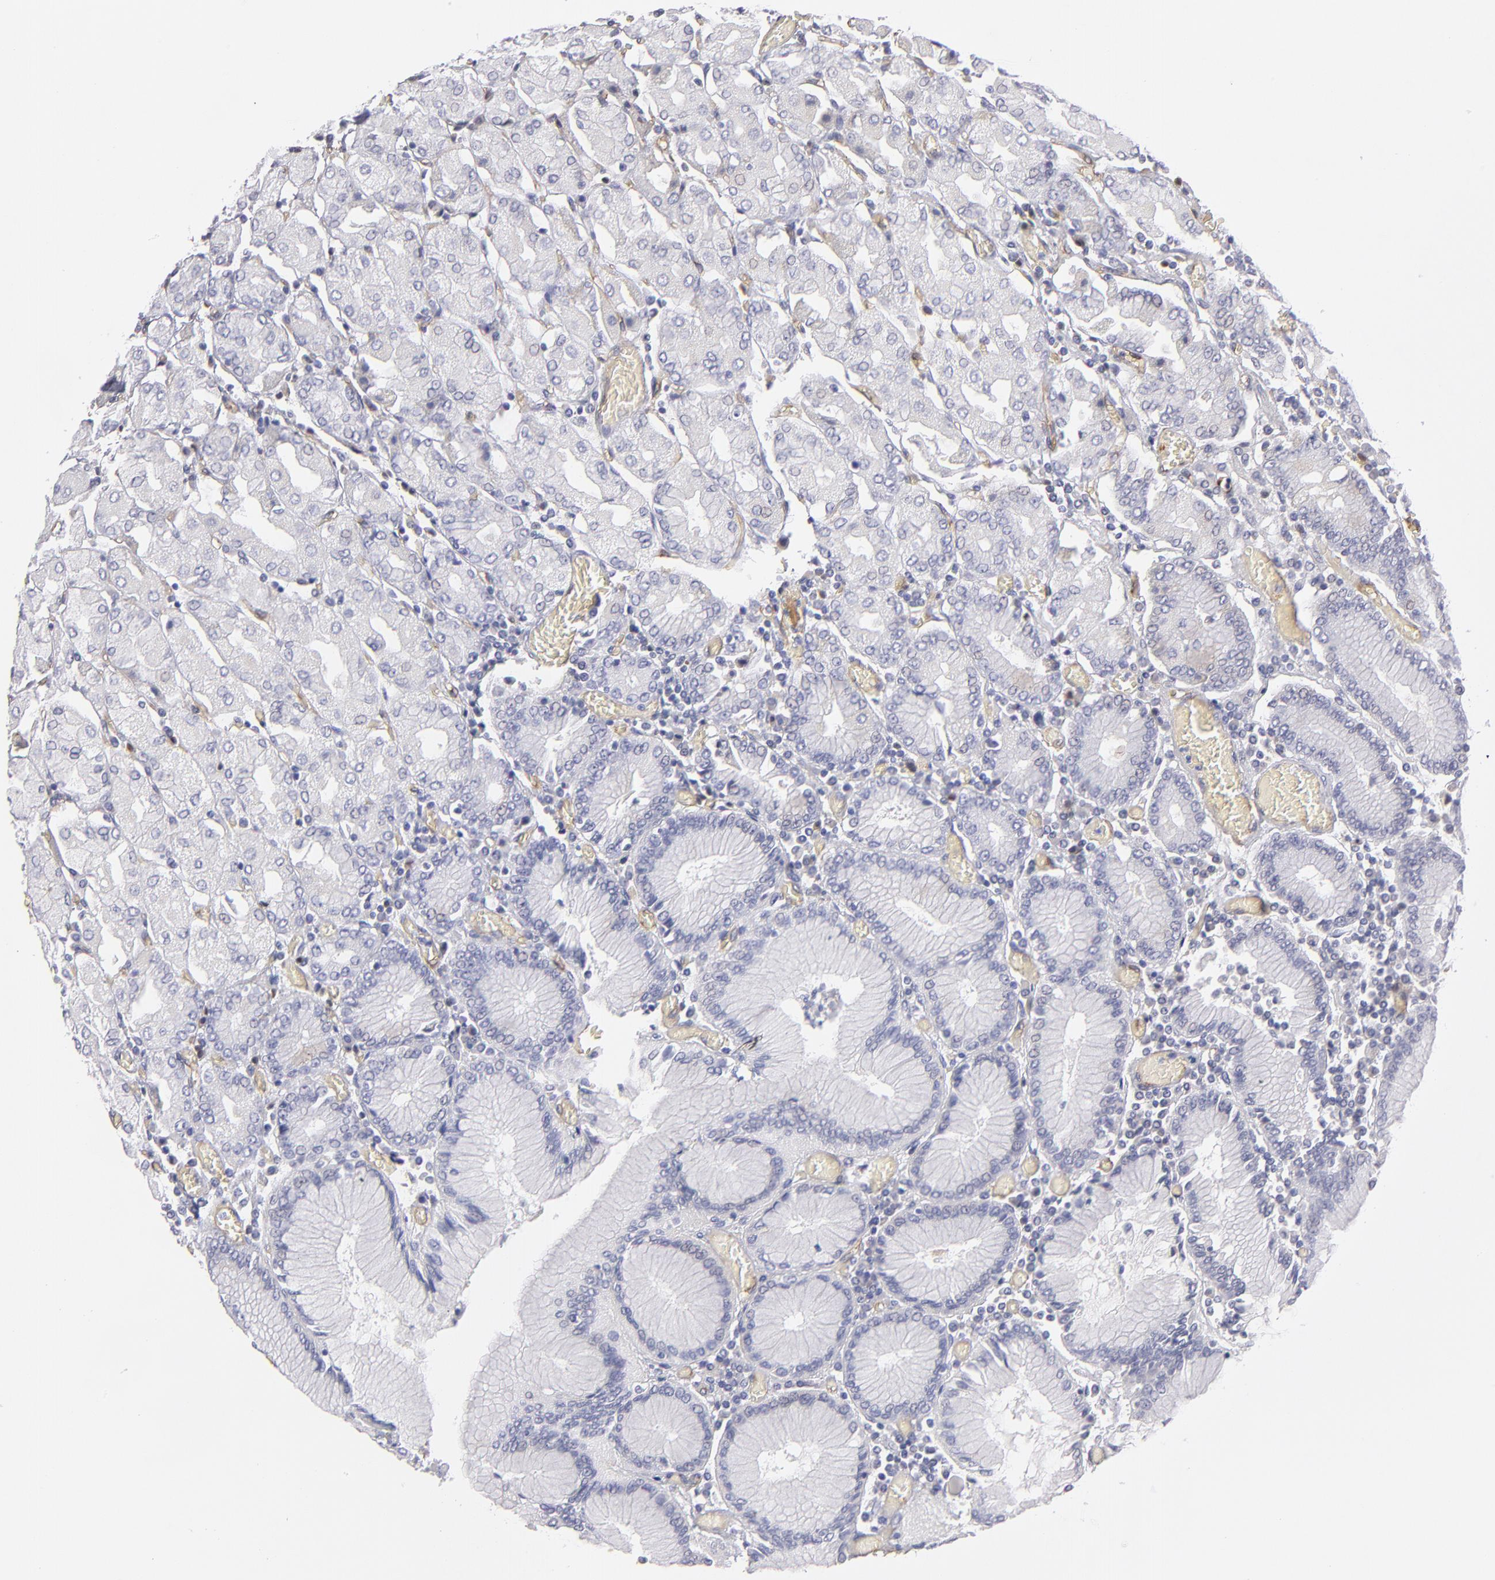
{"staining": {"intensity": "negative", "quantity": "none", "location": "none"}, "tissue": "stomach", "cell_type": "Glandular cells", "image_type": "normal", "snomed": [{"axis": "morphology", "description": "Normal tissue, NOS"}, {"axis": "topography", "description": "Stomach, upper"}], "caption": "DAB immunohistochemical staining of unremarkable stomach displays no significant expression in glandular cells.", "gene": "PLVAP", "patient": {"sex": "male", "age": 78}}